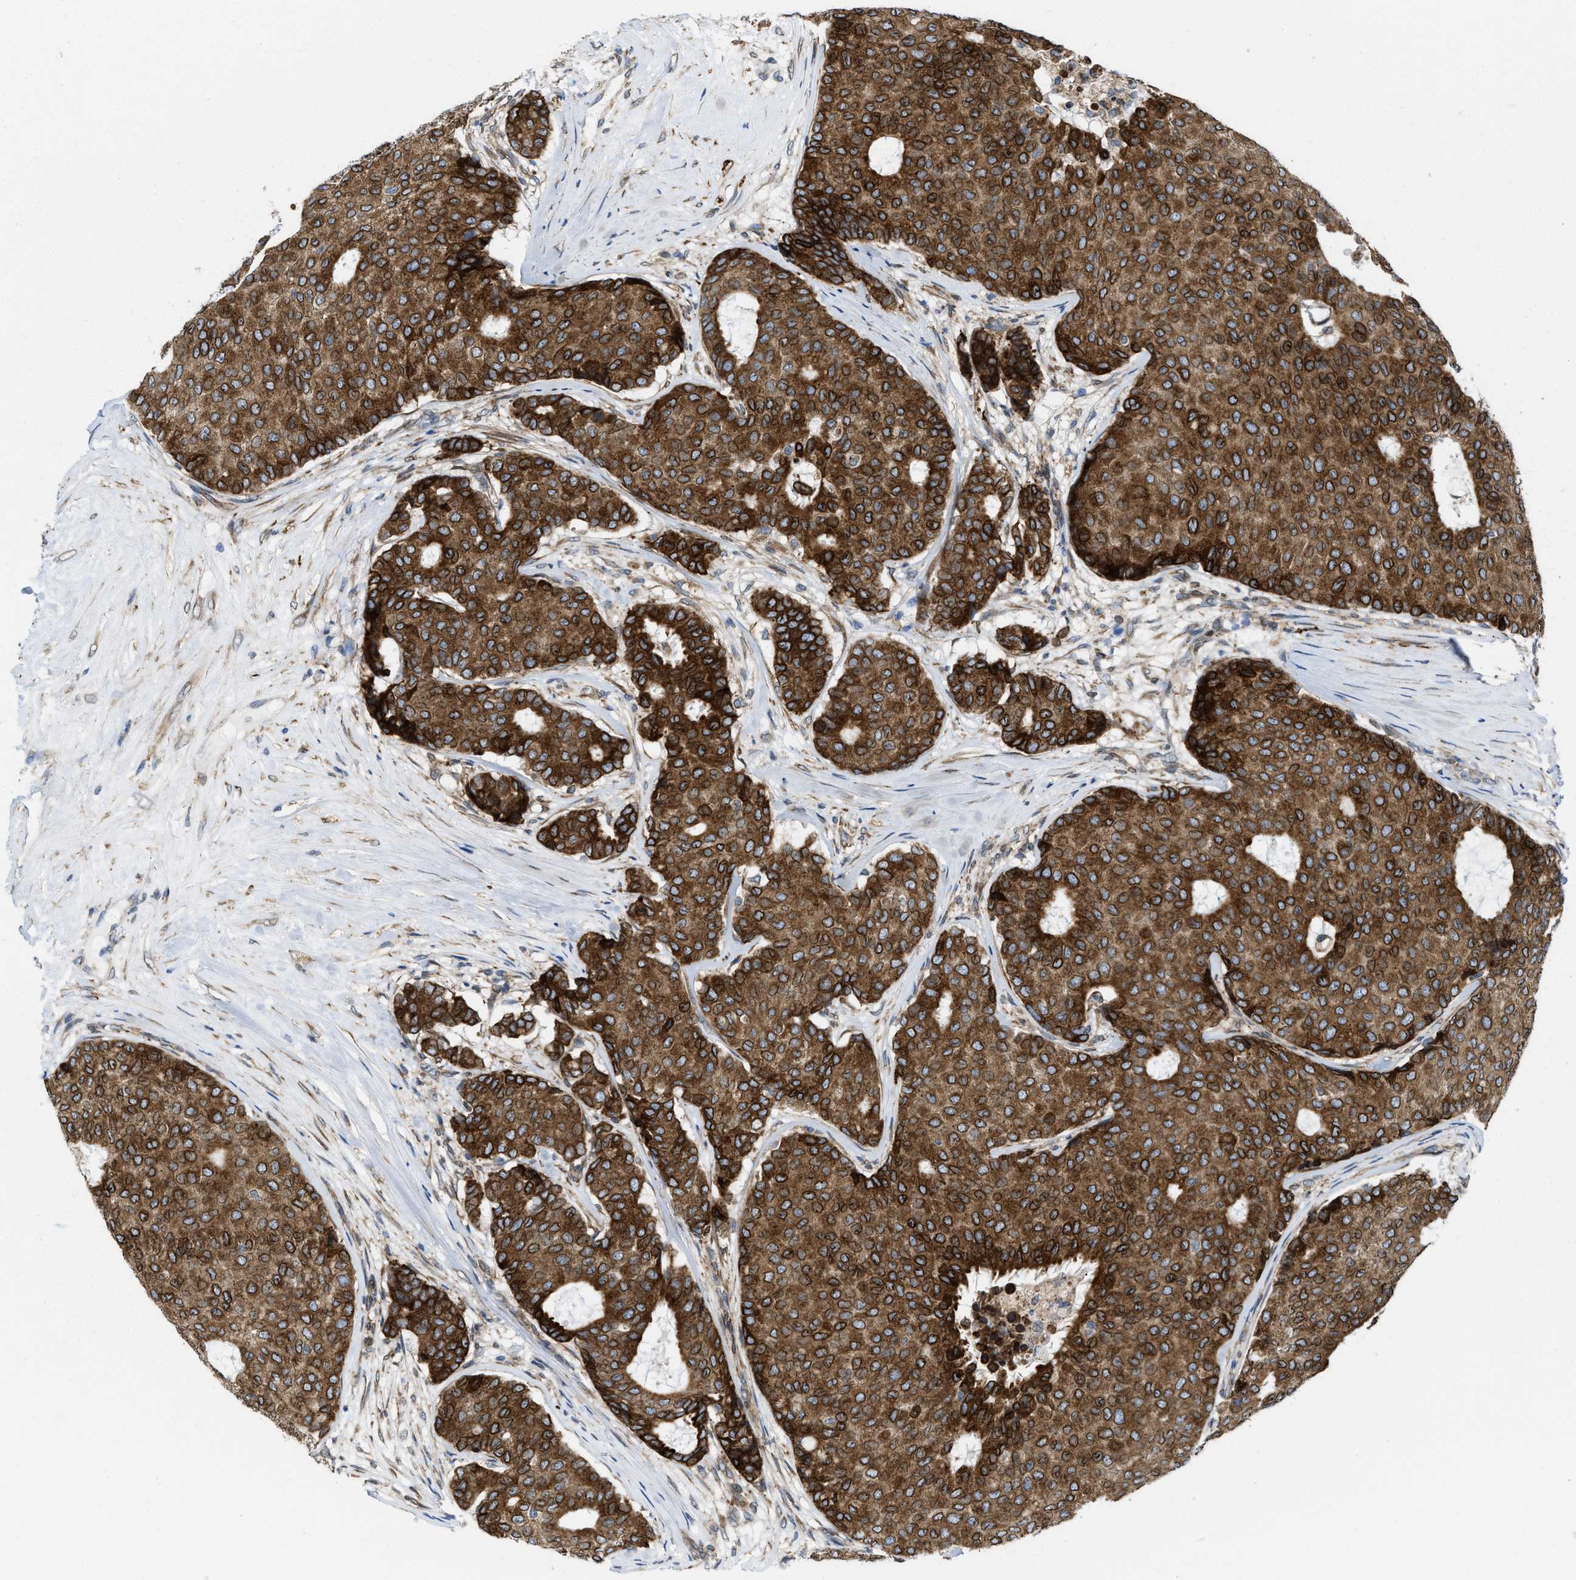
{"staining": {"intensity": "strong", "quantity": ">75%", "location": "cytoplasmic/membranous"}, "tissue": "breast cancer", "cell_type": "Tumor cells", "image_type": "cancer", "snomed": [{"axis": "morphology", "description": "Duct carcinoma"}, {"axis": "topography", "description": "Breast"}], "caption": "Strong cytoplasmic/membranous positivity is present in about >75% of tumor cells in breast infiltrating ductal carcinoma.", "gene": "ERLIN2", "patient": {"sex": "female", "age": 75}}